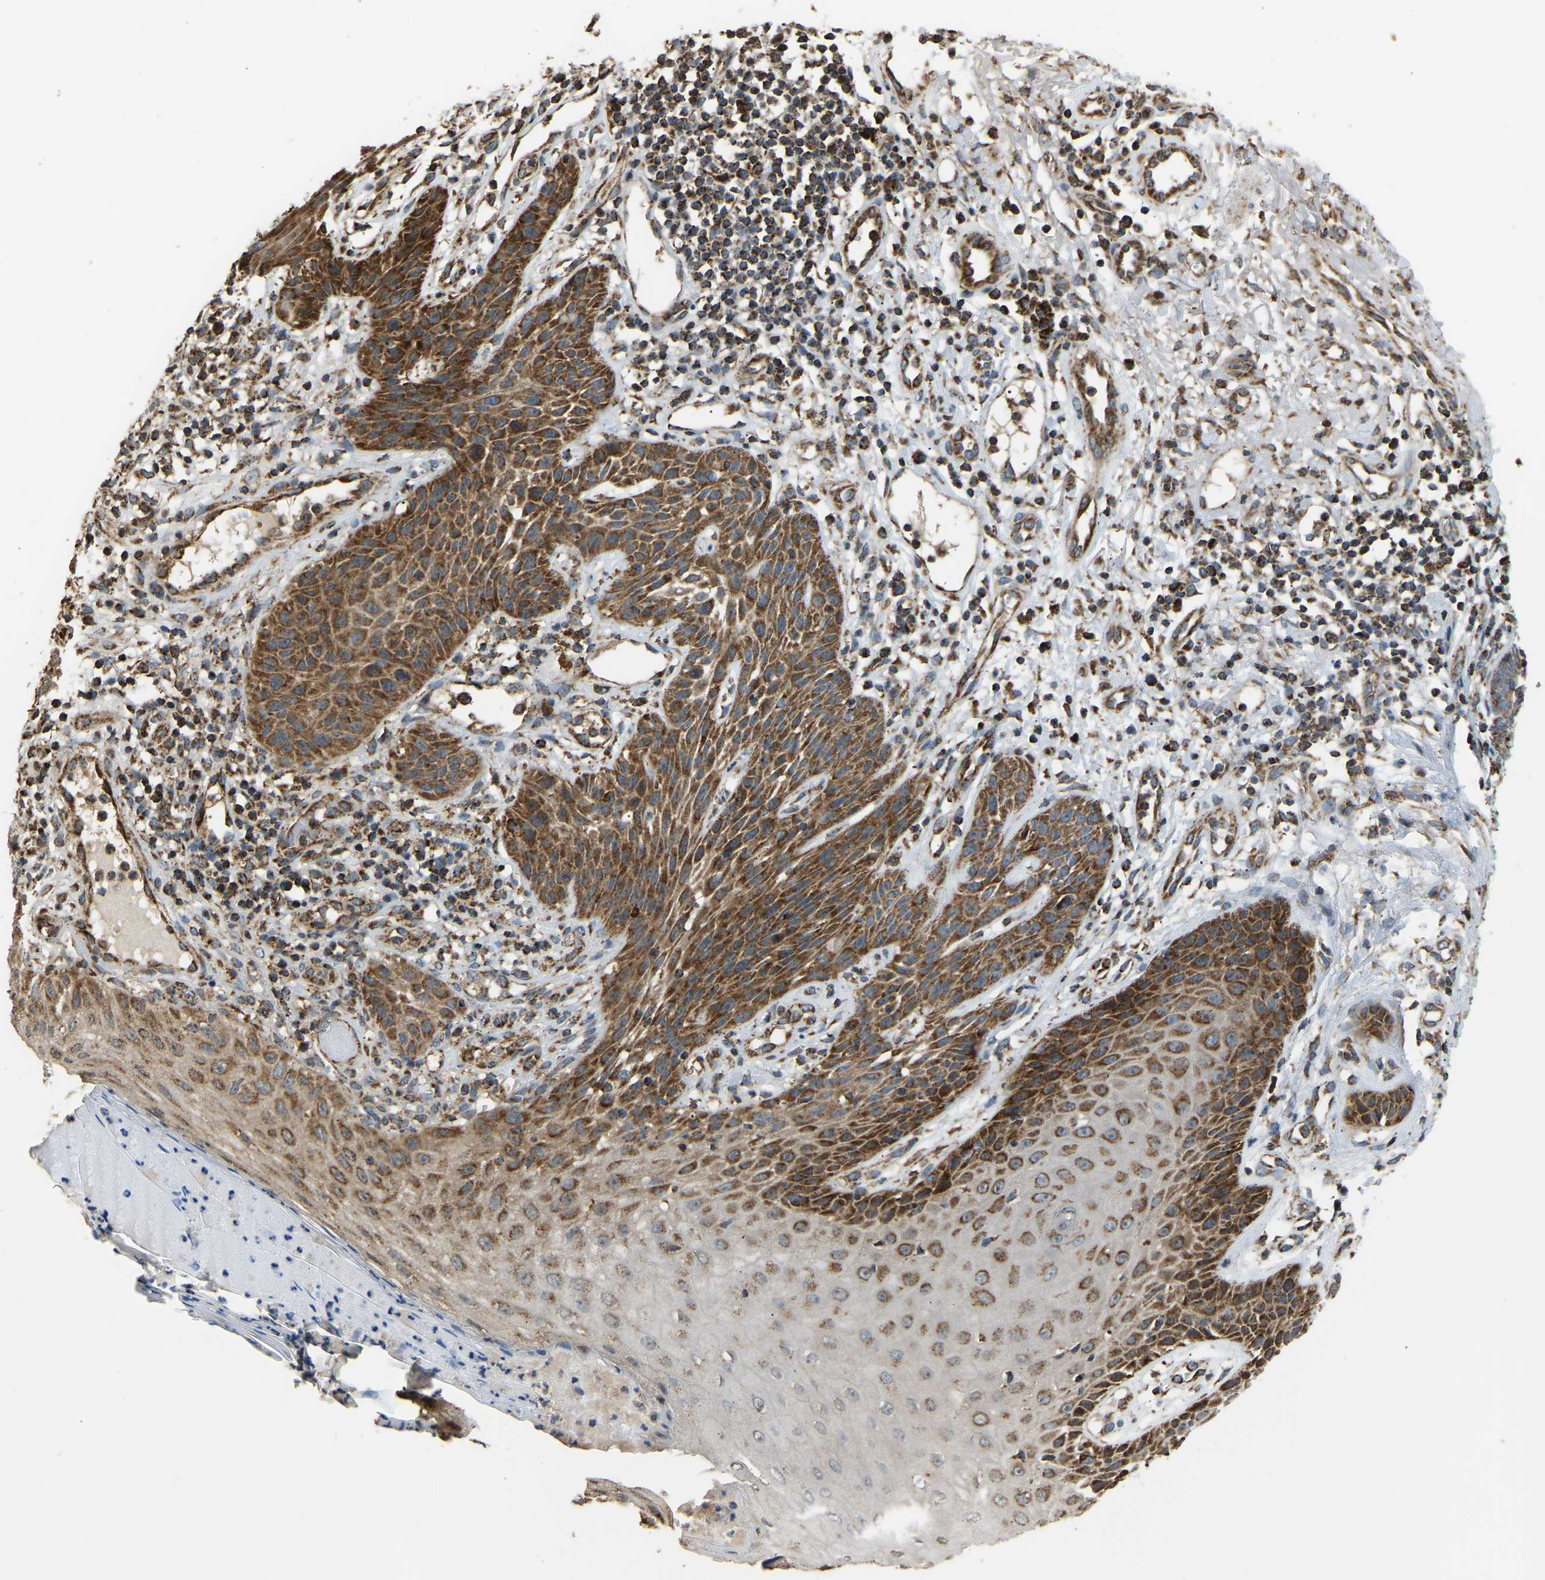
{"staining": {"intensity": "strong", "quantity": ">75%", "location": "cytoplasmic/membranous"}, "tissue": "skin cancer", "cell_type": "Tumor cells", "image_type": "cancer", "snomed": [{"axis": "morphology", "description": "Normal tissue, NOS"}, {"axis": "morphology", "description": "Basal cell carcinoma"}, {"axis": "topography", "description": "Skin"}], "caption": "High-magnification brightfield microscopy of basal cell carcinoma (skin) stained with DAB (brown) and counterstained with hematoxylin (blue). tumor cells exhibit strong cytoplasmic/membranous positivity is identified in about>75% of cells. The protein is stained brown, and the nuclei are stained in blue (DAB IHC with brightfield microscopy, high magnification).", "gene": "TUFM", "patient": {"sex": "male", "age": 79}}